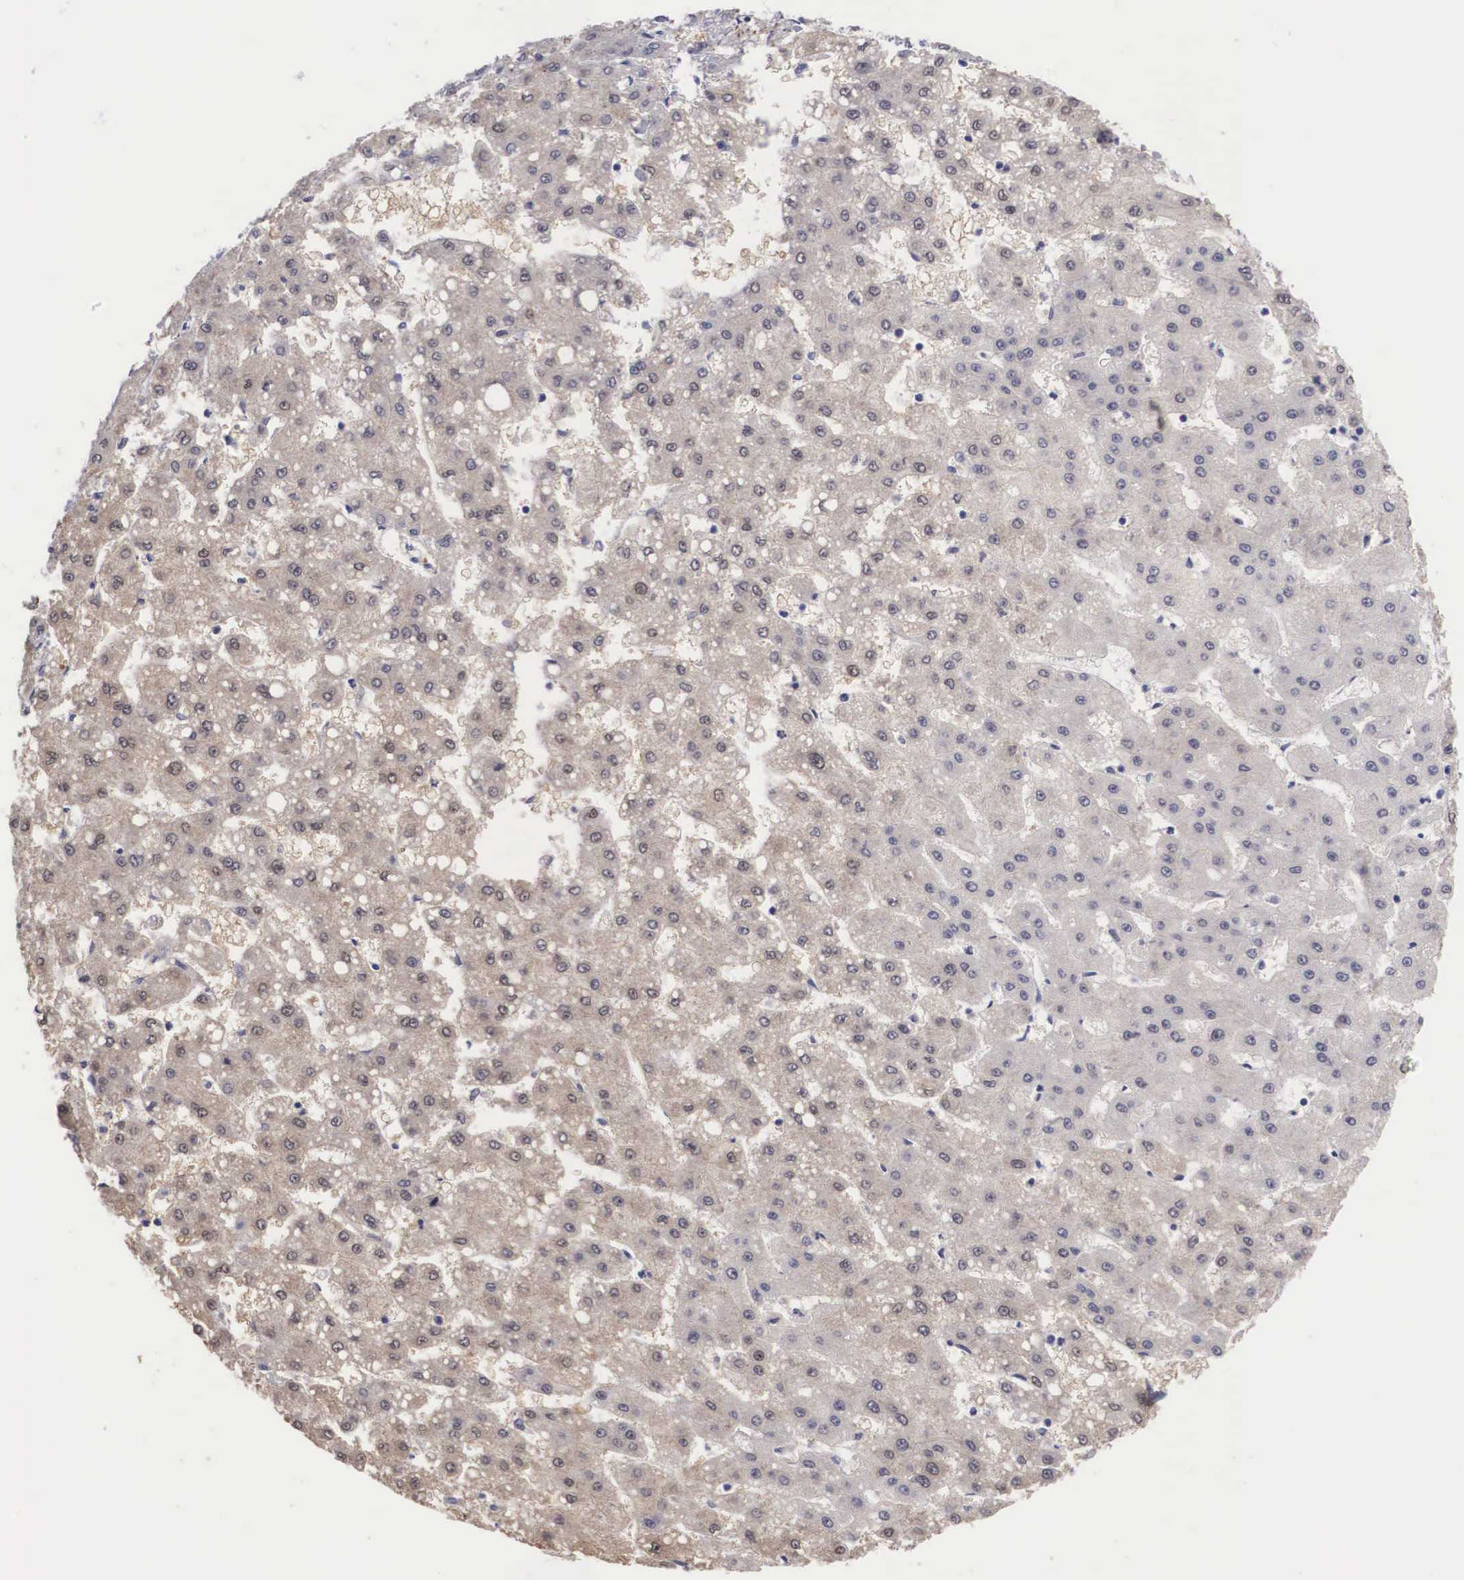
{"staining": {"intensity": "negative", "quantity": "none", "location": "none"}, "tissue": "liver cancer", "cell_type": "Tumor cells", "image_type": "cancer", "snomed": [{"axis": "morphology", "description": "Carcinoma, Hepatocellular, NOS"}, {"axis": "topography", "description": "Liver"}], "caption": "Tumor cells are negative for protein expression in human liver cancer (hepatocellular carcinoma).", "gene": "GRIPAP1", "patient": {"sex": "female", "age": 52}}